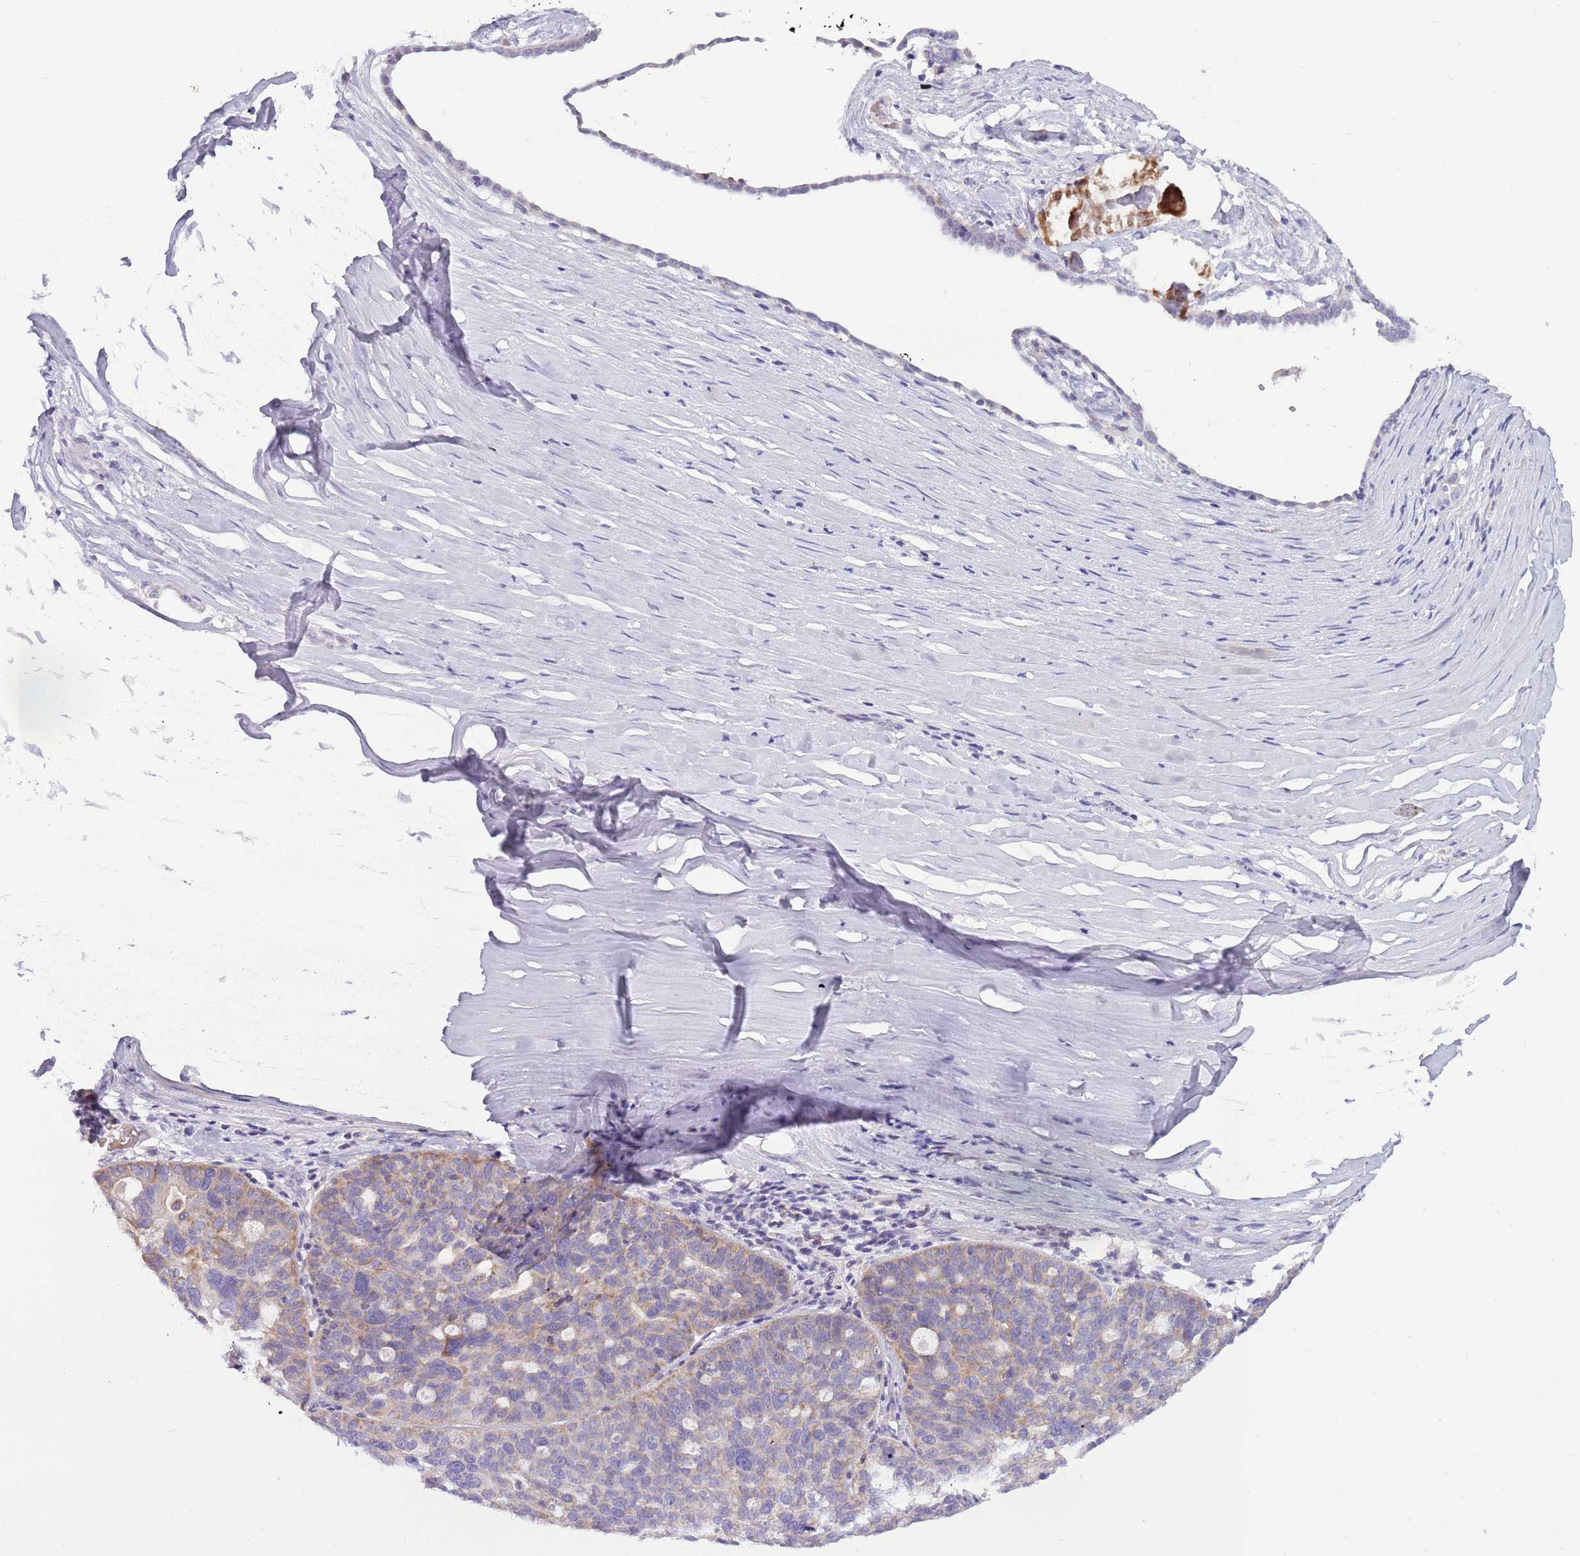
{"staining": {"intensity": "weak", "quantity": "25%-75%", "location": "cytoplasmic/membranous"}, "tissue": "ovarian cancer", "cell_type": "Tumor cells", "image_type": "cancer", "snomed": [{"axis": "morphology", "description": "Cystadenocarcinoma, serous, NOS"}, {"axis": "topography", "description": "Ovary"}], "caption": "Immunohistochemical staining of human ovarian cancer (serous cystadenocarcinoma) exhibits low levels of weak cytoplasmic/membranous staining in approximately 25%-75% of tumor cells. Using DAB (brown) and hematoxylin (blue) stains, captured at high magnification using brightfield microscopy.", "gene": "DDHD1", "patient": {"sex": "female", "age": 59}}